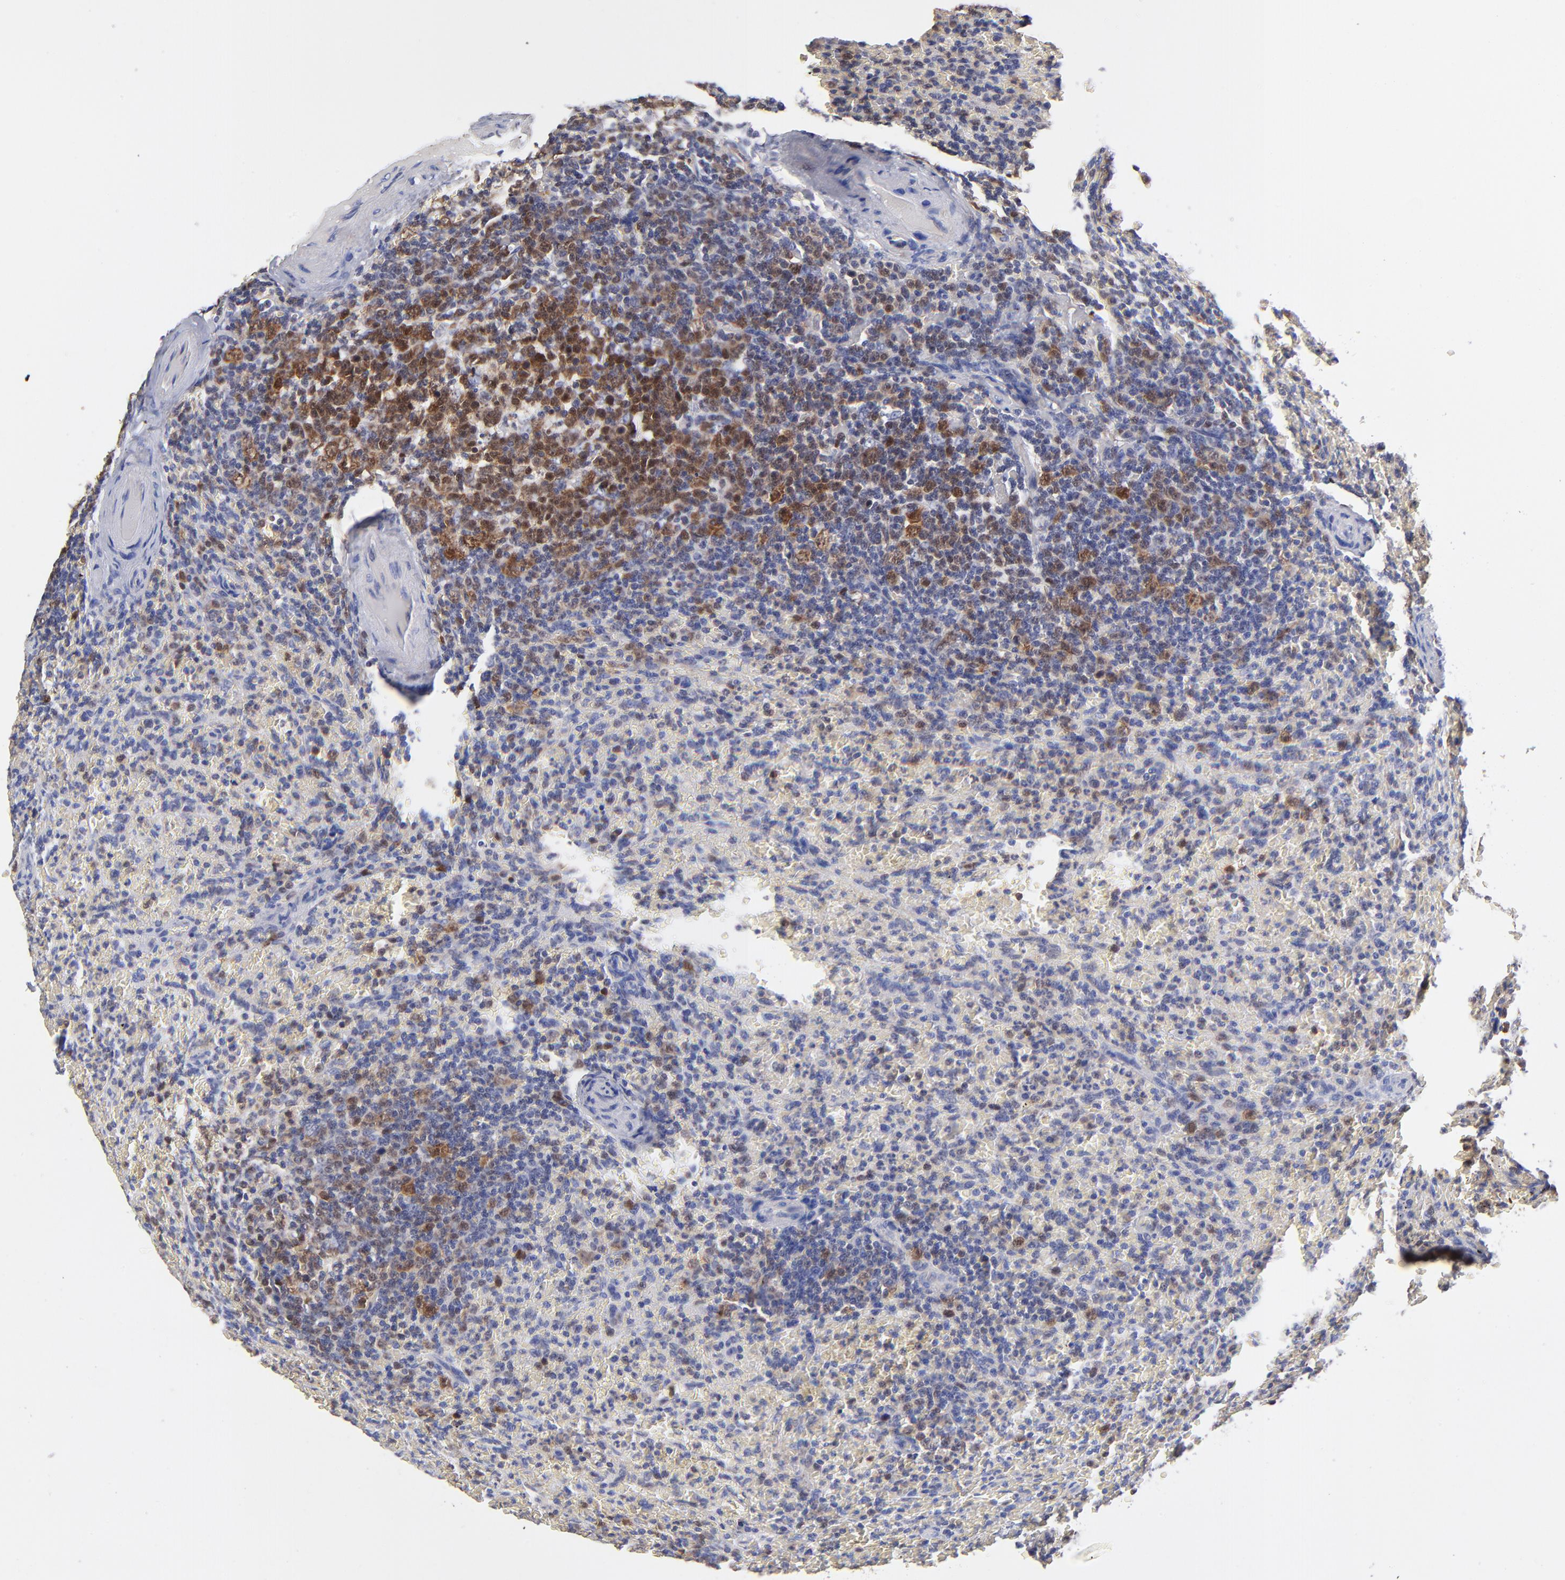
{"staining": {"intensity": "moderate", "quantity": "<25%", "location": "cytoplasmic/membranous,nuclear"}, "tissue": "lymphoma", "cell_type": "Tumor cells", "image_type": "cancer", "snomed": [{"axis": "morphology", "description": "Malignant lymphoma, non-Hodgkin's type, Low grade"}, {"axis": "topography", "description": "Spleen"}], "caption": "Lymphoma tissue demonstrates moderate cytoplasmic/membranous and nuclear expression in about <25% of tumor cells, visualized by immunohistochemistry.", "gene": "DCTPP1", "patient": {"sex": "female", "age": 64}}